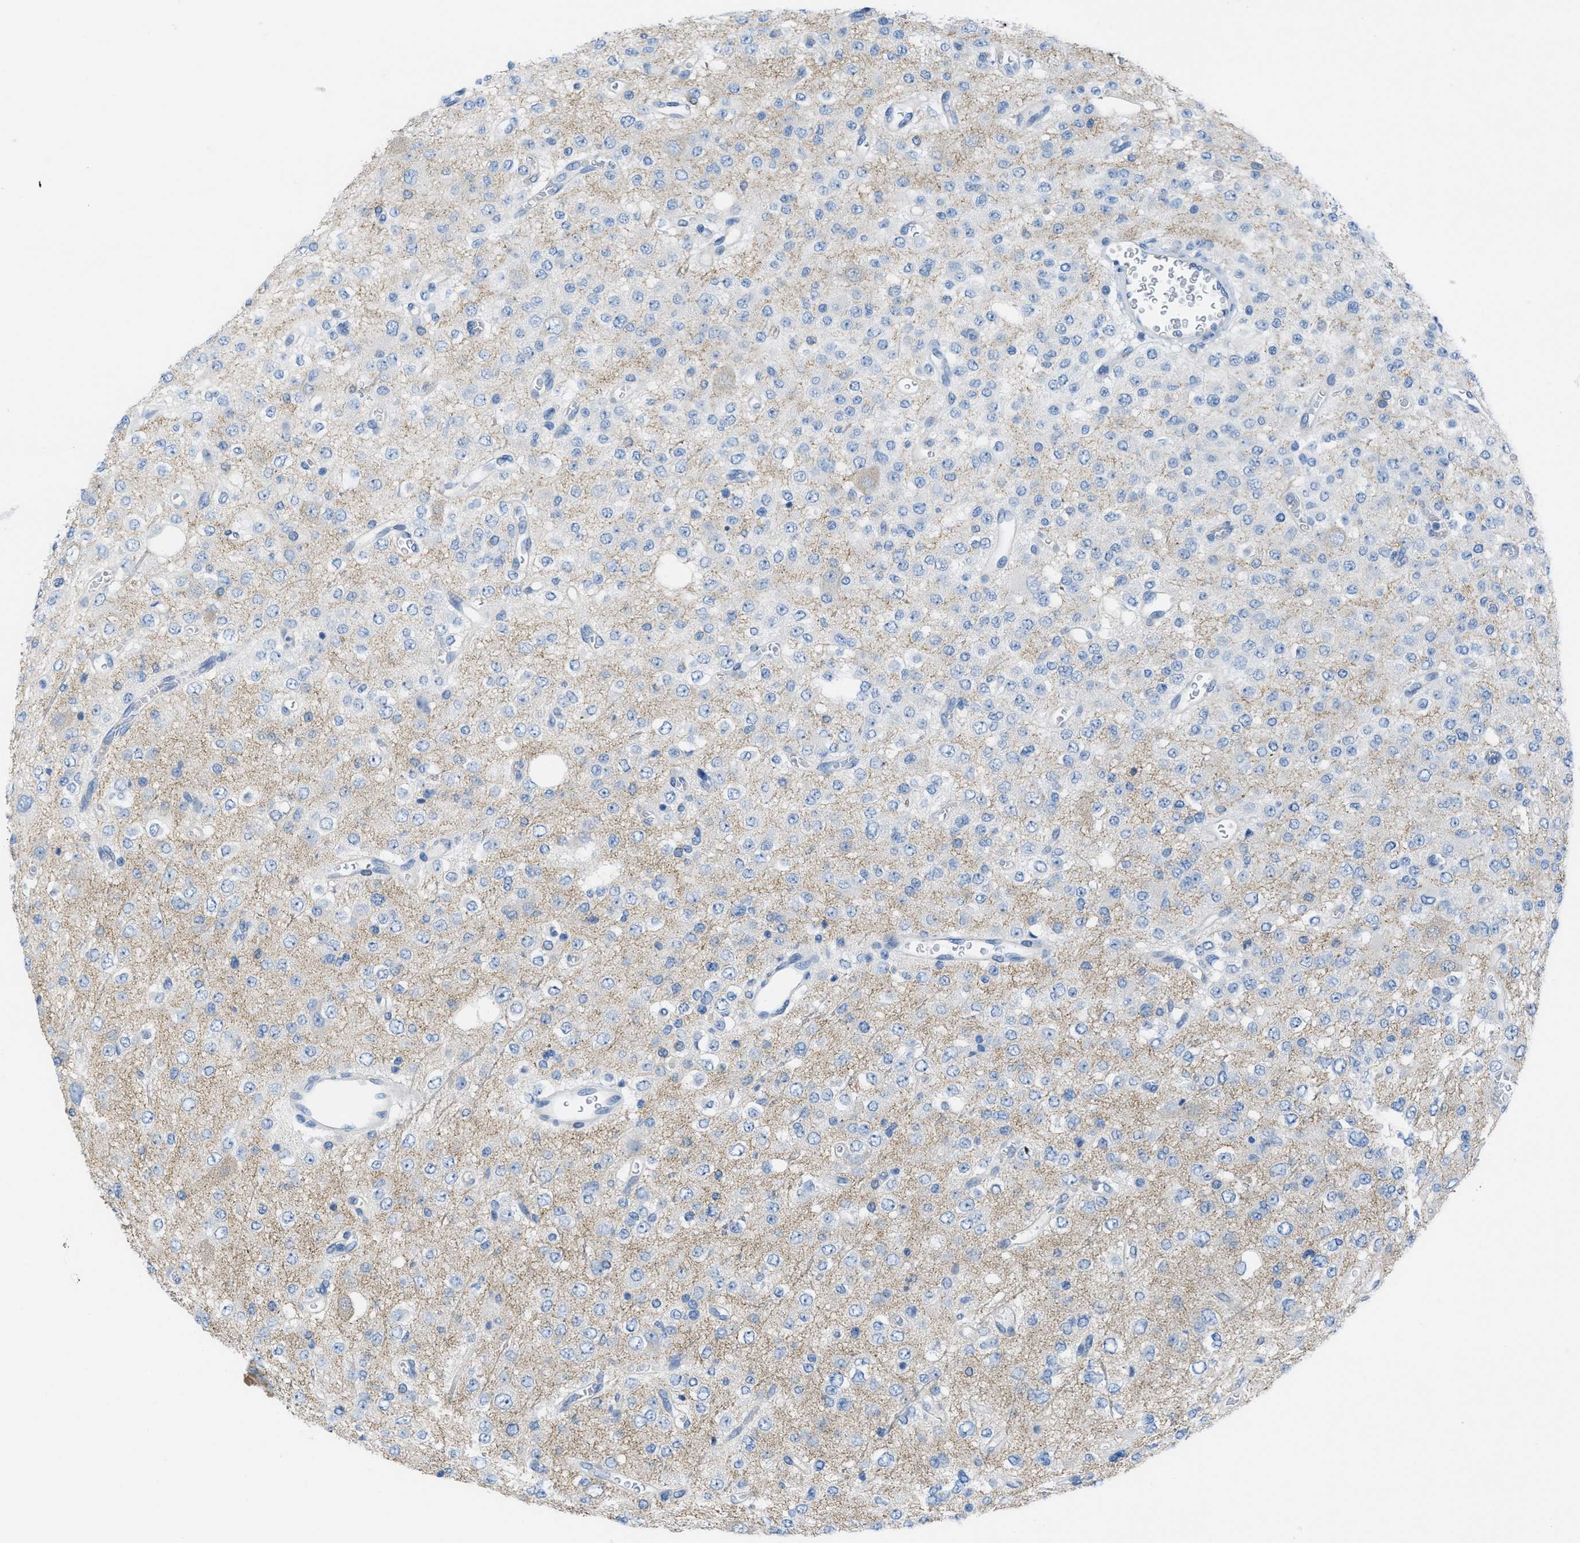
{"staining": {"intensity": "weak", "quantity": "<25%", "location": "cytoplasmic/membranous"}, "tissue": "glioma", "cell_type": "Tumor cells", "image_type": "cancer", "snomed": [{"axis": "morphology", "description": "Glioma, malignant, Low grade"}, {"axis": "topography", "description": "Brain"}], "caption": "Photomicrograph shows no protein positivity in tumor cells of glioma tissue.", "gene": "ASGR1", "patient": {"sex": "male", "age": 38}}